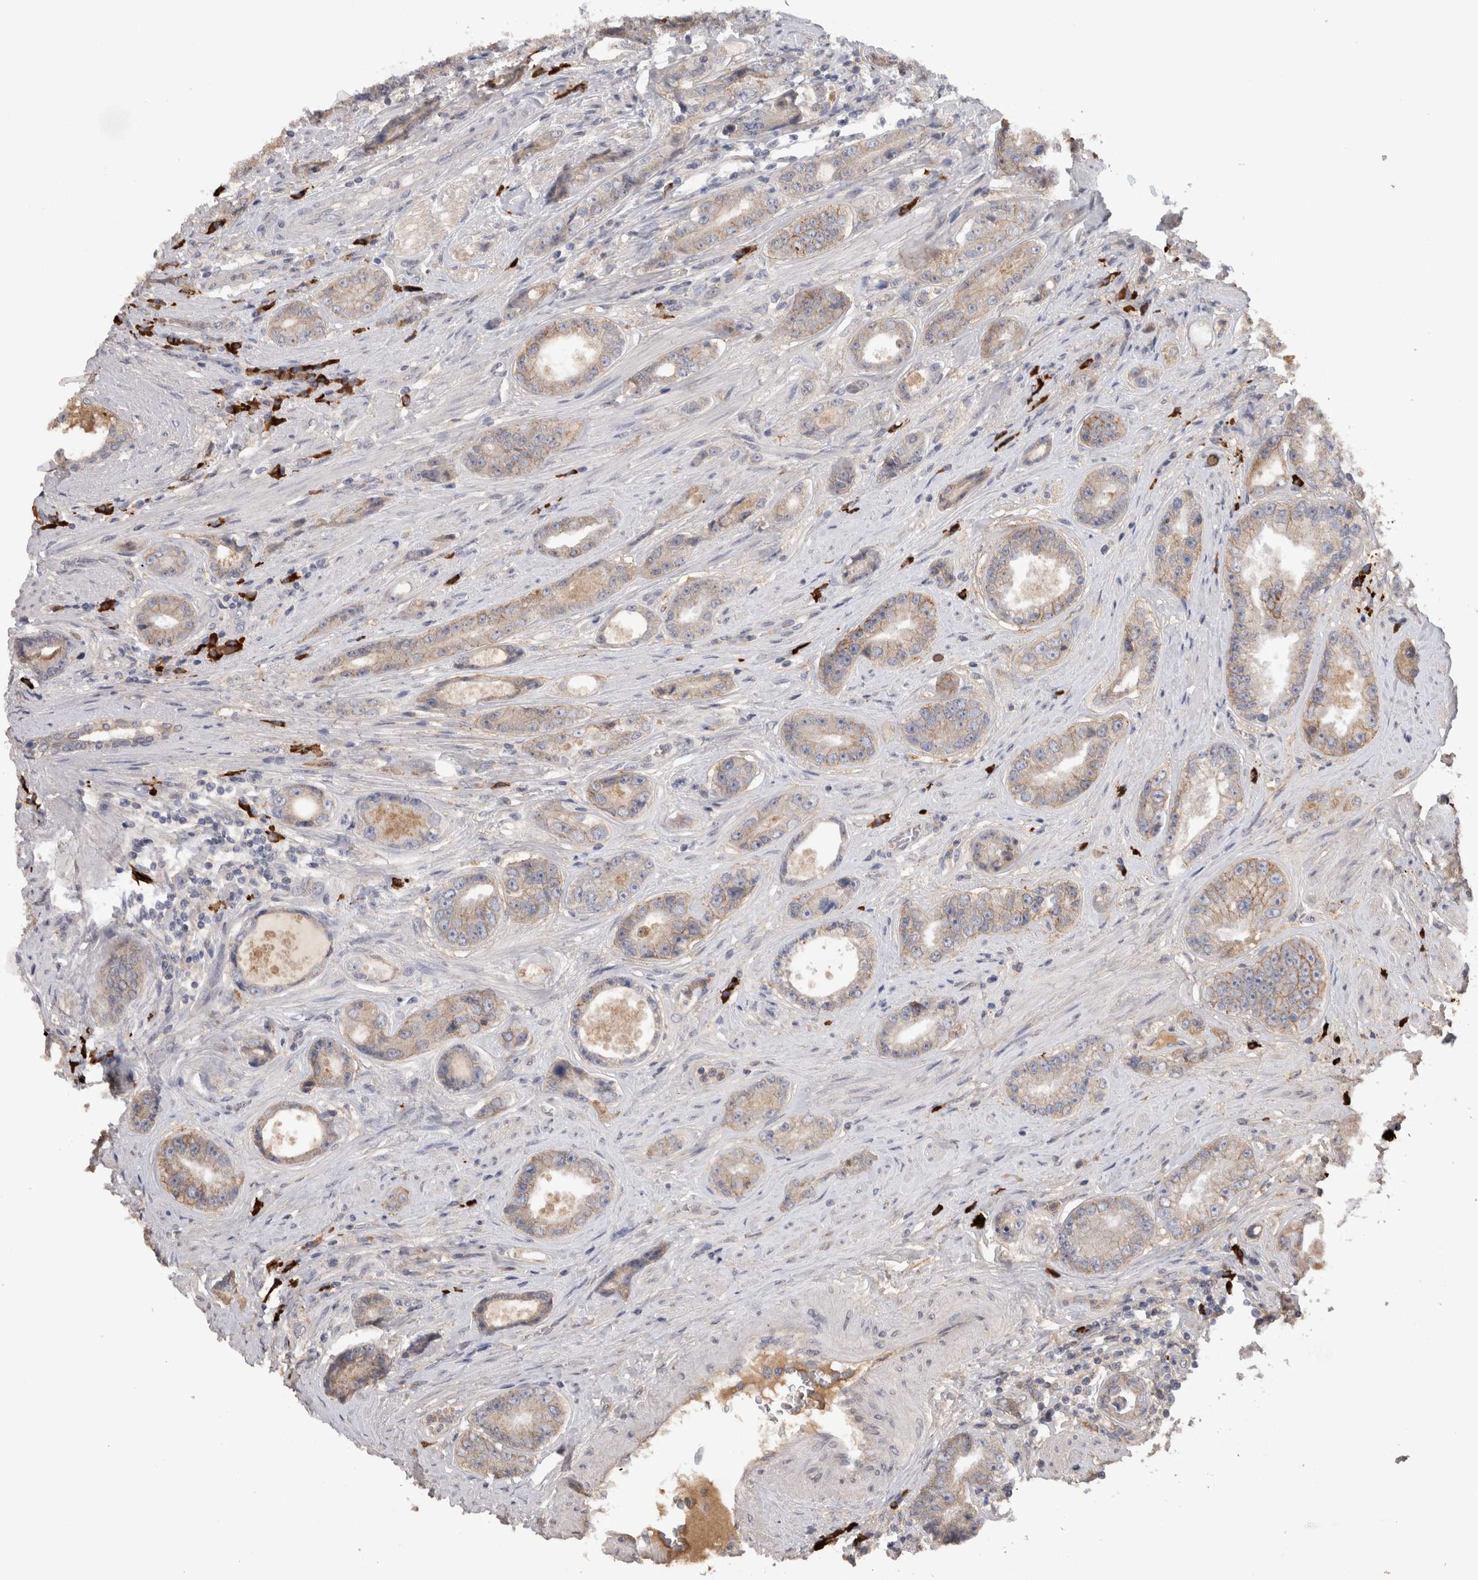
{"staining": {"intensity": "weak", "quantity": "25%-75%", "location": "cytoplasmic/membranous"}, "tissue": "prostate cancer", "cell_type": "Tumor cells", "image_type": "cancer", "snomed": [{"axis": "morphology", "description": "Adenocarcinoma, High grade"}, {"axis": "topography", "description": "Prostate"}], "caption": "High-grade adenocarcinoma (prostate) tissue reveals weak cytoplasmic/membranous expression in about 25%-75% of tumor cells, visualized by immunohistochemistry.", "gene": "PPP3CC", "patient": {"sex": "male", "age": 61}}